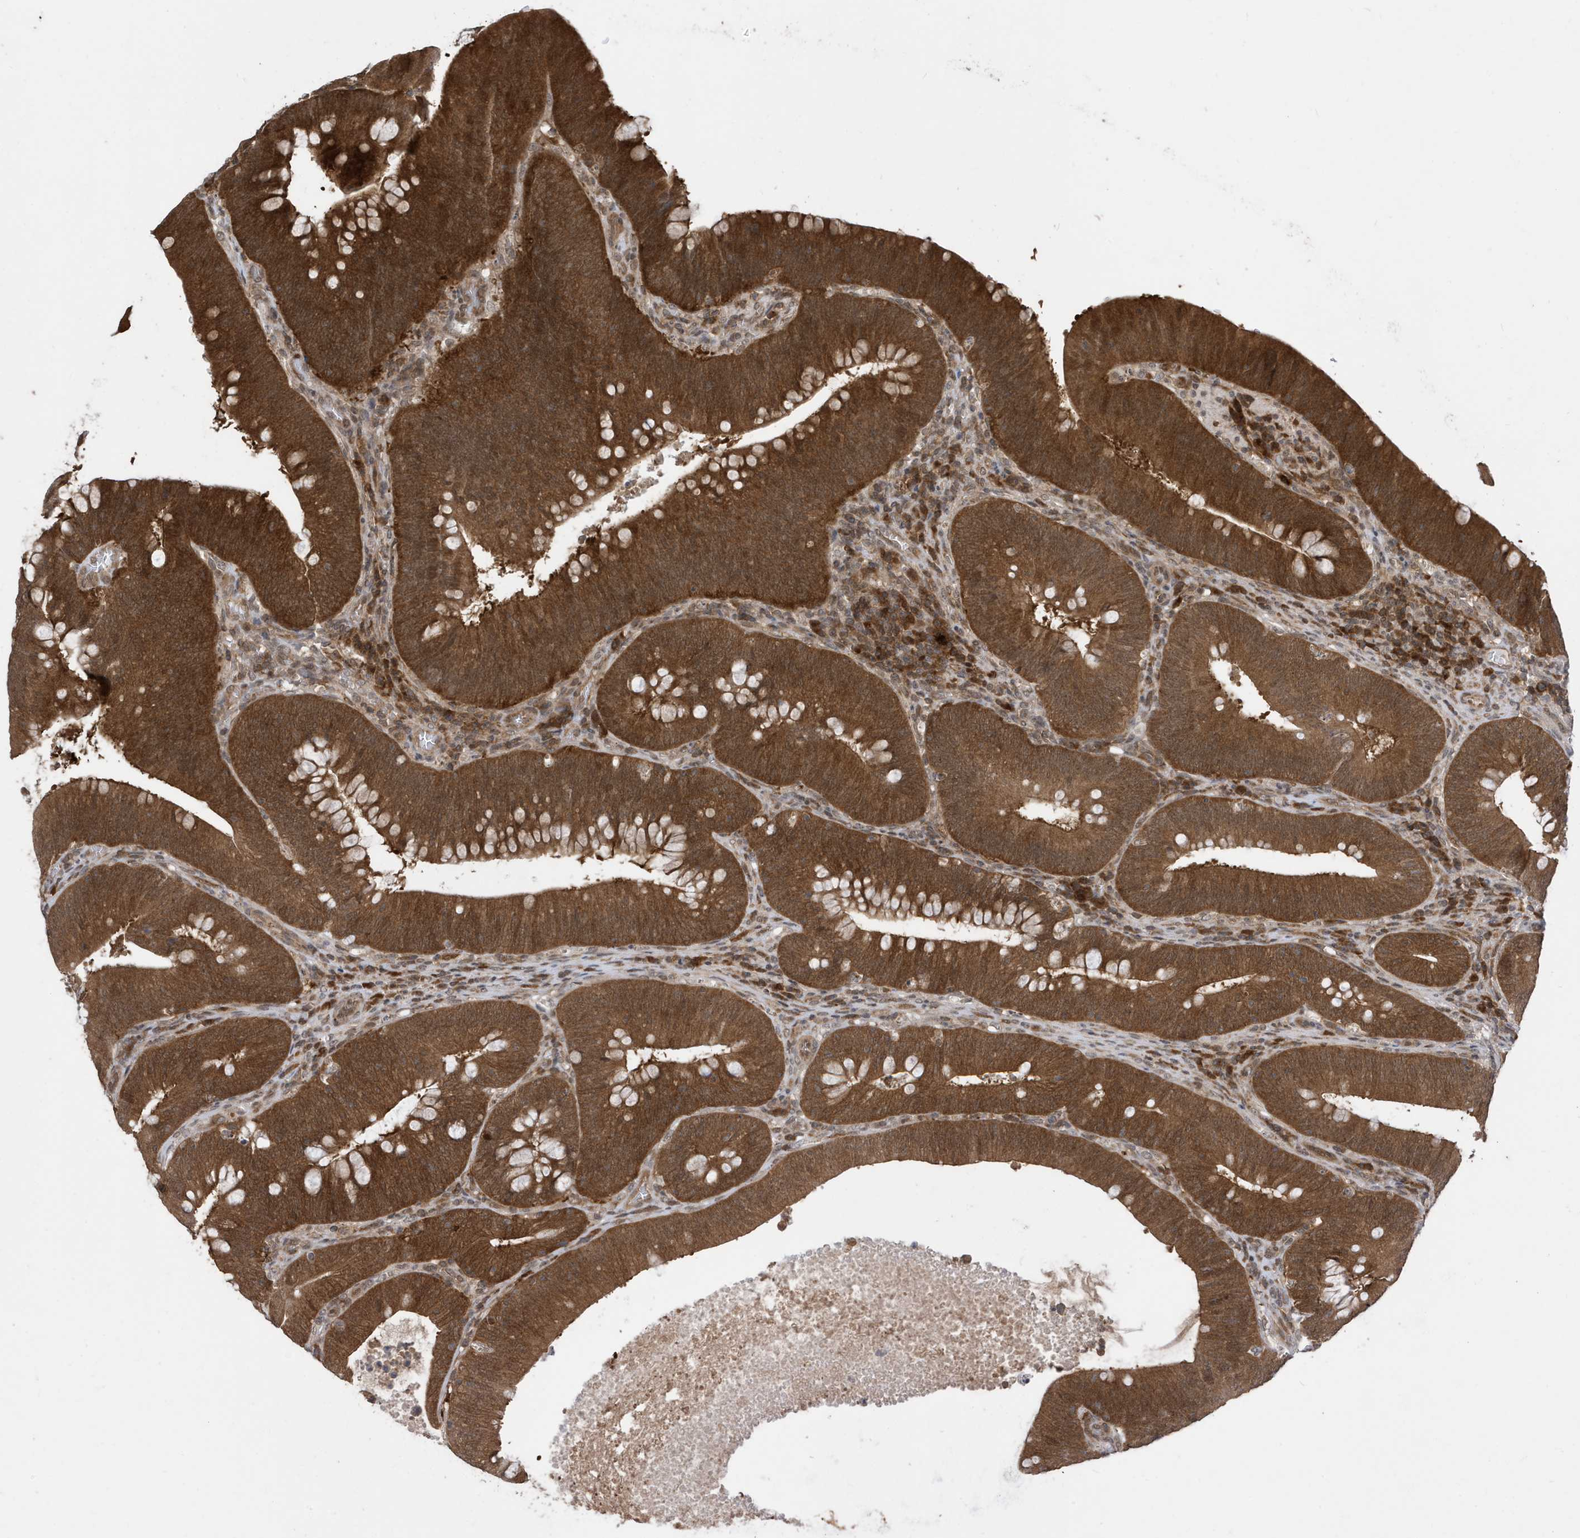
{"staining": {"intensity": "strong", "quantity": ">75%", "location": "cytoplasmic/membranous"}, "tissue": "colorectal cancer", "cell_type": "Tumor cells", "image_type": "cancer", "snomed": [{"axis": "morphology", "description": "Normal tissue, NOS"}, {"axis": "topography", "description": "Colon"}], "caption": "IHC of human colorectal cancer exhibits high levels of strong cytoplasmic/membranous expression in approximately >75% of tumor cells.", "gene": "UBQLN1", "patient": {"sex": "female", "age": 82}}